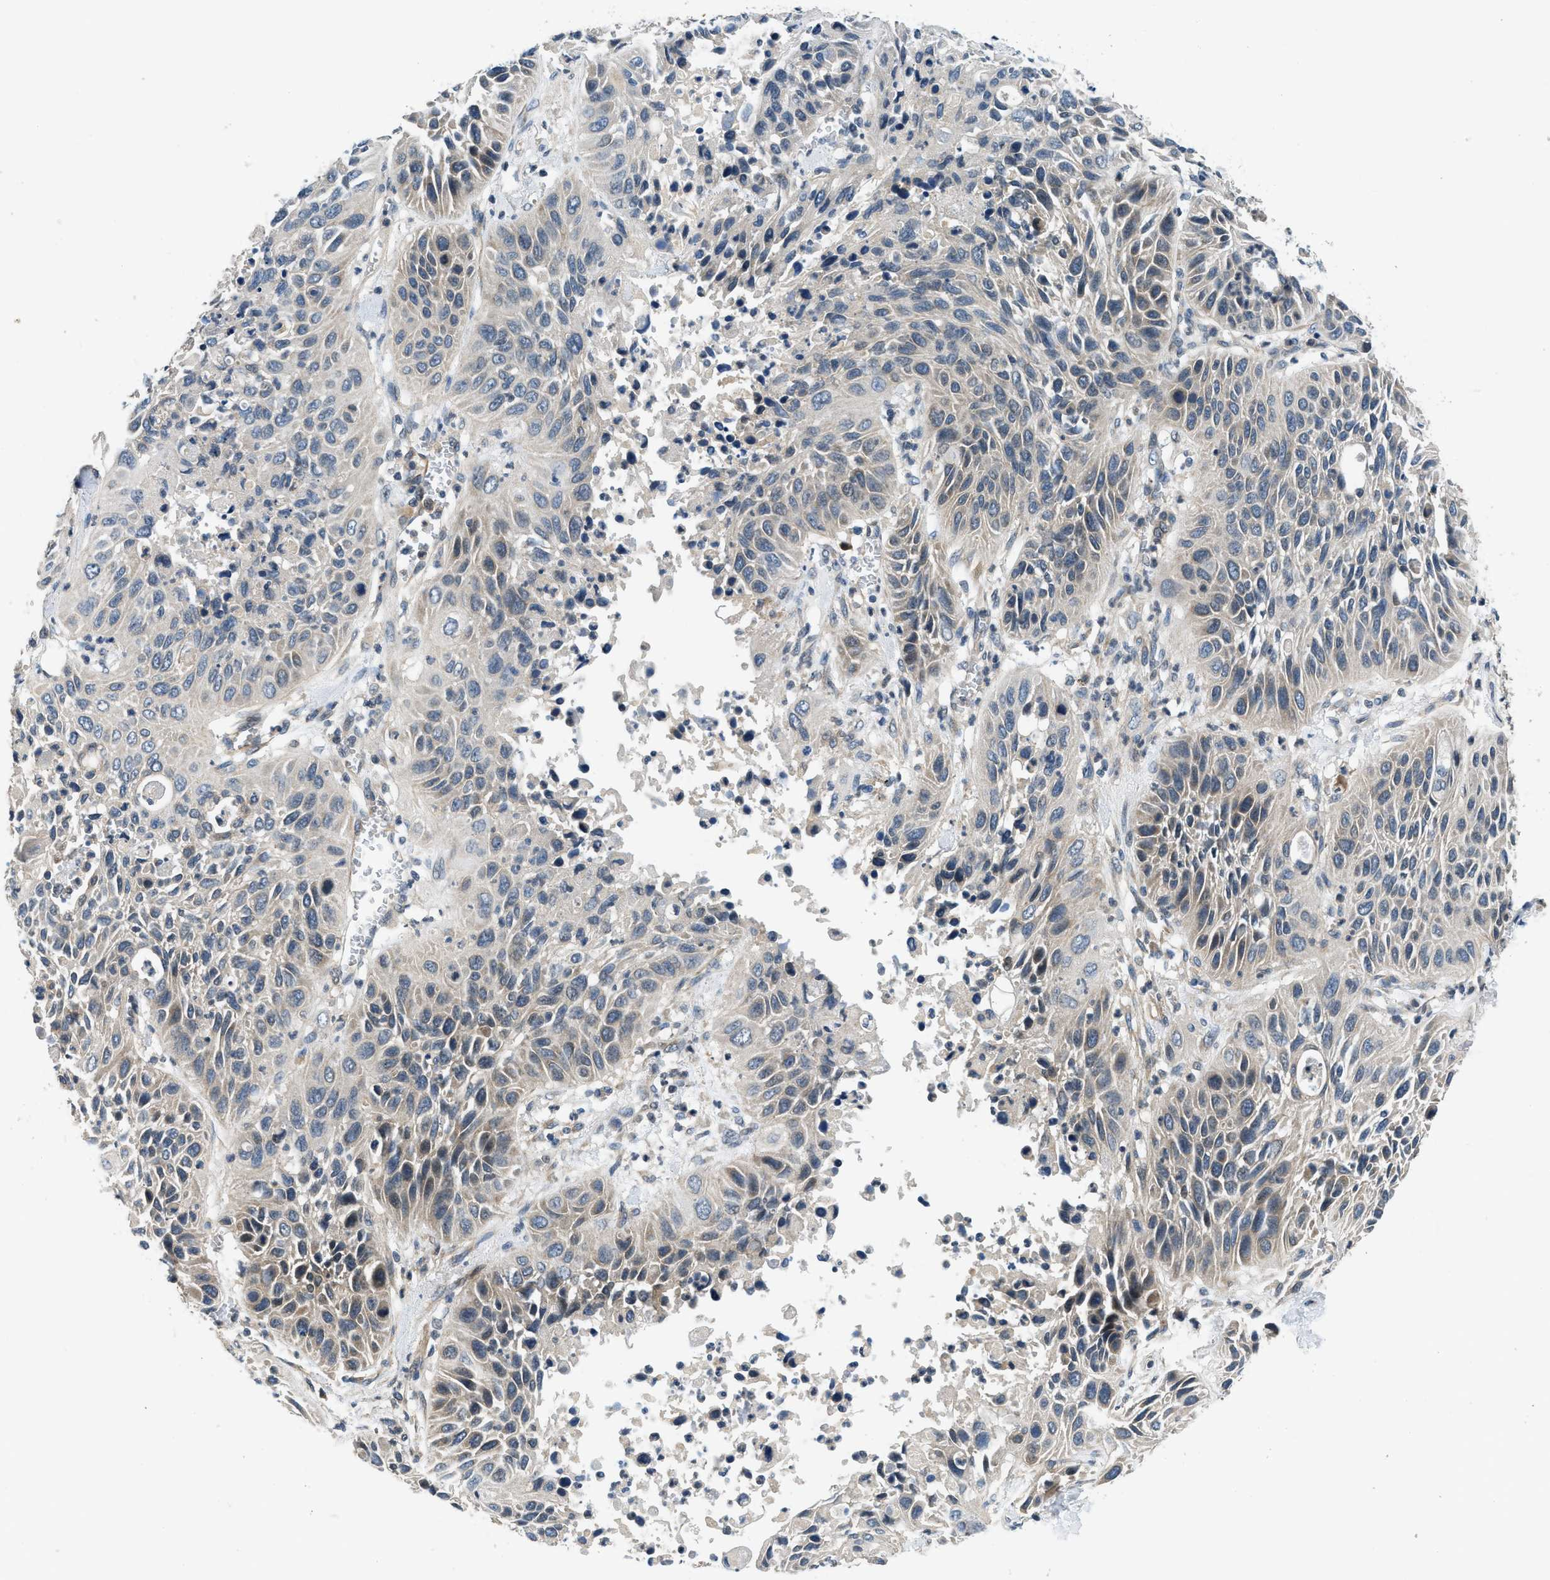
{"staining": {"intensity": "weak", "quantity": "<25%", "location": "cytoplasmic/membranous"}, "tissue": "lung cancer", "cell_type": "Tumor cells", "image_type": "cancer", "snomed": [{"axis": "morphology", "description": "Squamous cell carcinoma, NOS"}, {"axis": "topography", "description": "Lung"}], "caption": "Lung cancer (squamous cell carcinoma) was stained to show a protein in brown. There is no significant staining in tumor cells. The staining is performed using DAB brown chromogen with nuclei counter-stained in using hematoxylin.", "gene": "SSH2", "patient": {"sex": "female", "age": 76}}